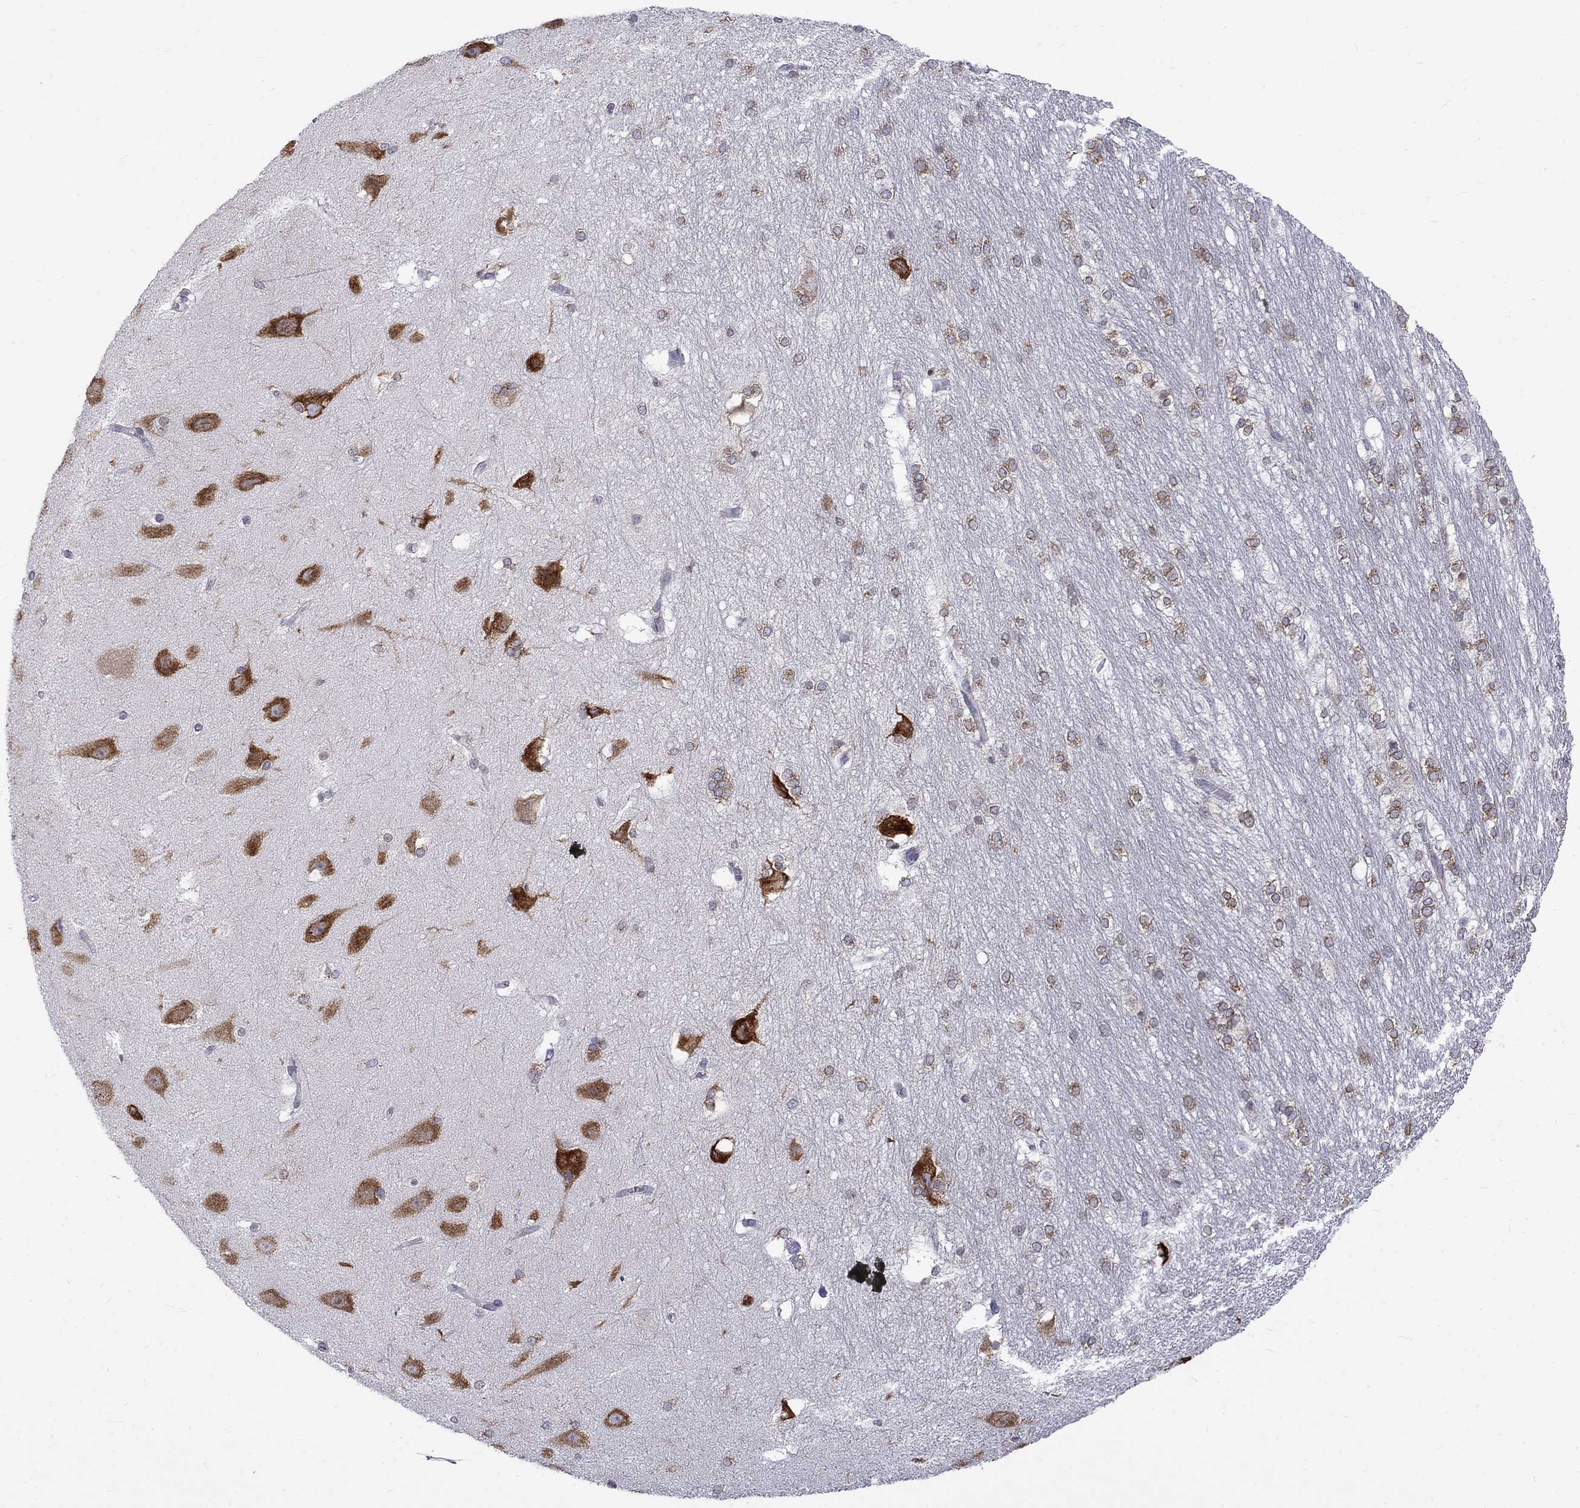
{"staining": {"intensity": "moderate", "quantity": "25%-75%", "location": "cytoplasmic/membranous"}, "tissue": "hippocampus", "cell_type": "Glial cells", "image_type": "normal", "snomed": [{"axis": "morphology", "description": "Normal tissue, NOS"}, {"axis": "topography", "description": "Cerebral cortex"}, {"axis": "topography", "description": "Hippocampus"}], "caption": "Immunohistochemical staining of benign hippocampus reveals moderate cytoplasmic/membranous protein staining in about 25%-75% of glial cells.", "gene": "PABPC4", "patient": {"sex": "female", "age": 19}}